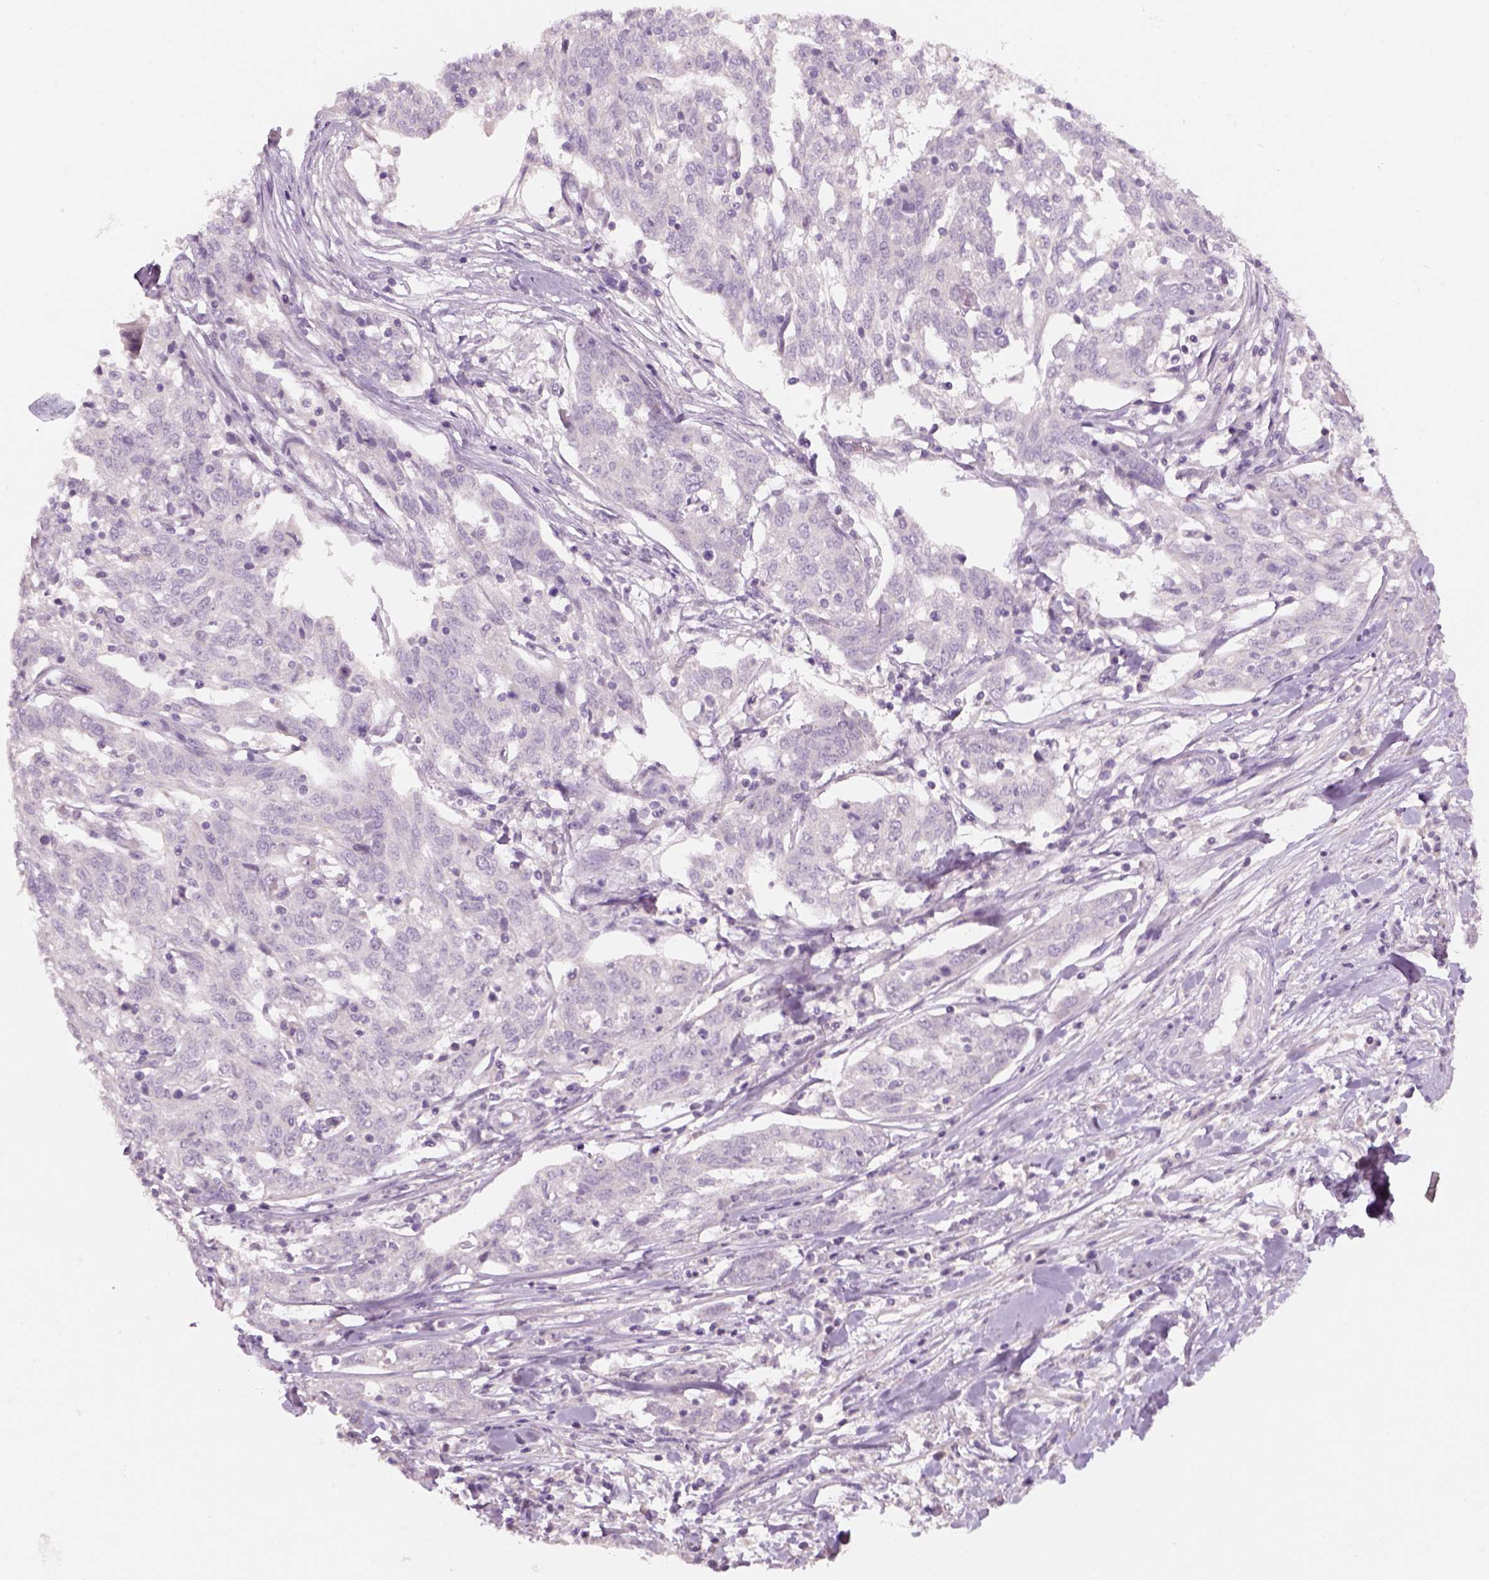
{"staining": {"intensity": "negative", "quantity": "none", "location": "none"}, "tissue": "ovarian cancer", "cell_type": "Tumor cells", "image_type": "cancer", "snomed": [{"axis": "morphology", "description": "Cystadenocarcinoma, serous, NOS"}, {"axis": "topography", "description": "Ovary"}], "caption": "Protein analysis of ovarian cancer displays no significant expression in tumor cells.", "gene": "GFI1B", "patient": {"sex": "female", "age": 67}}